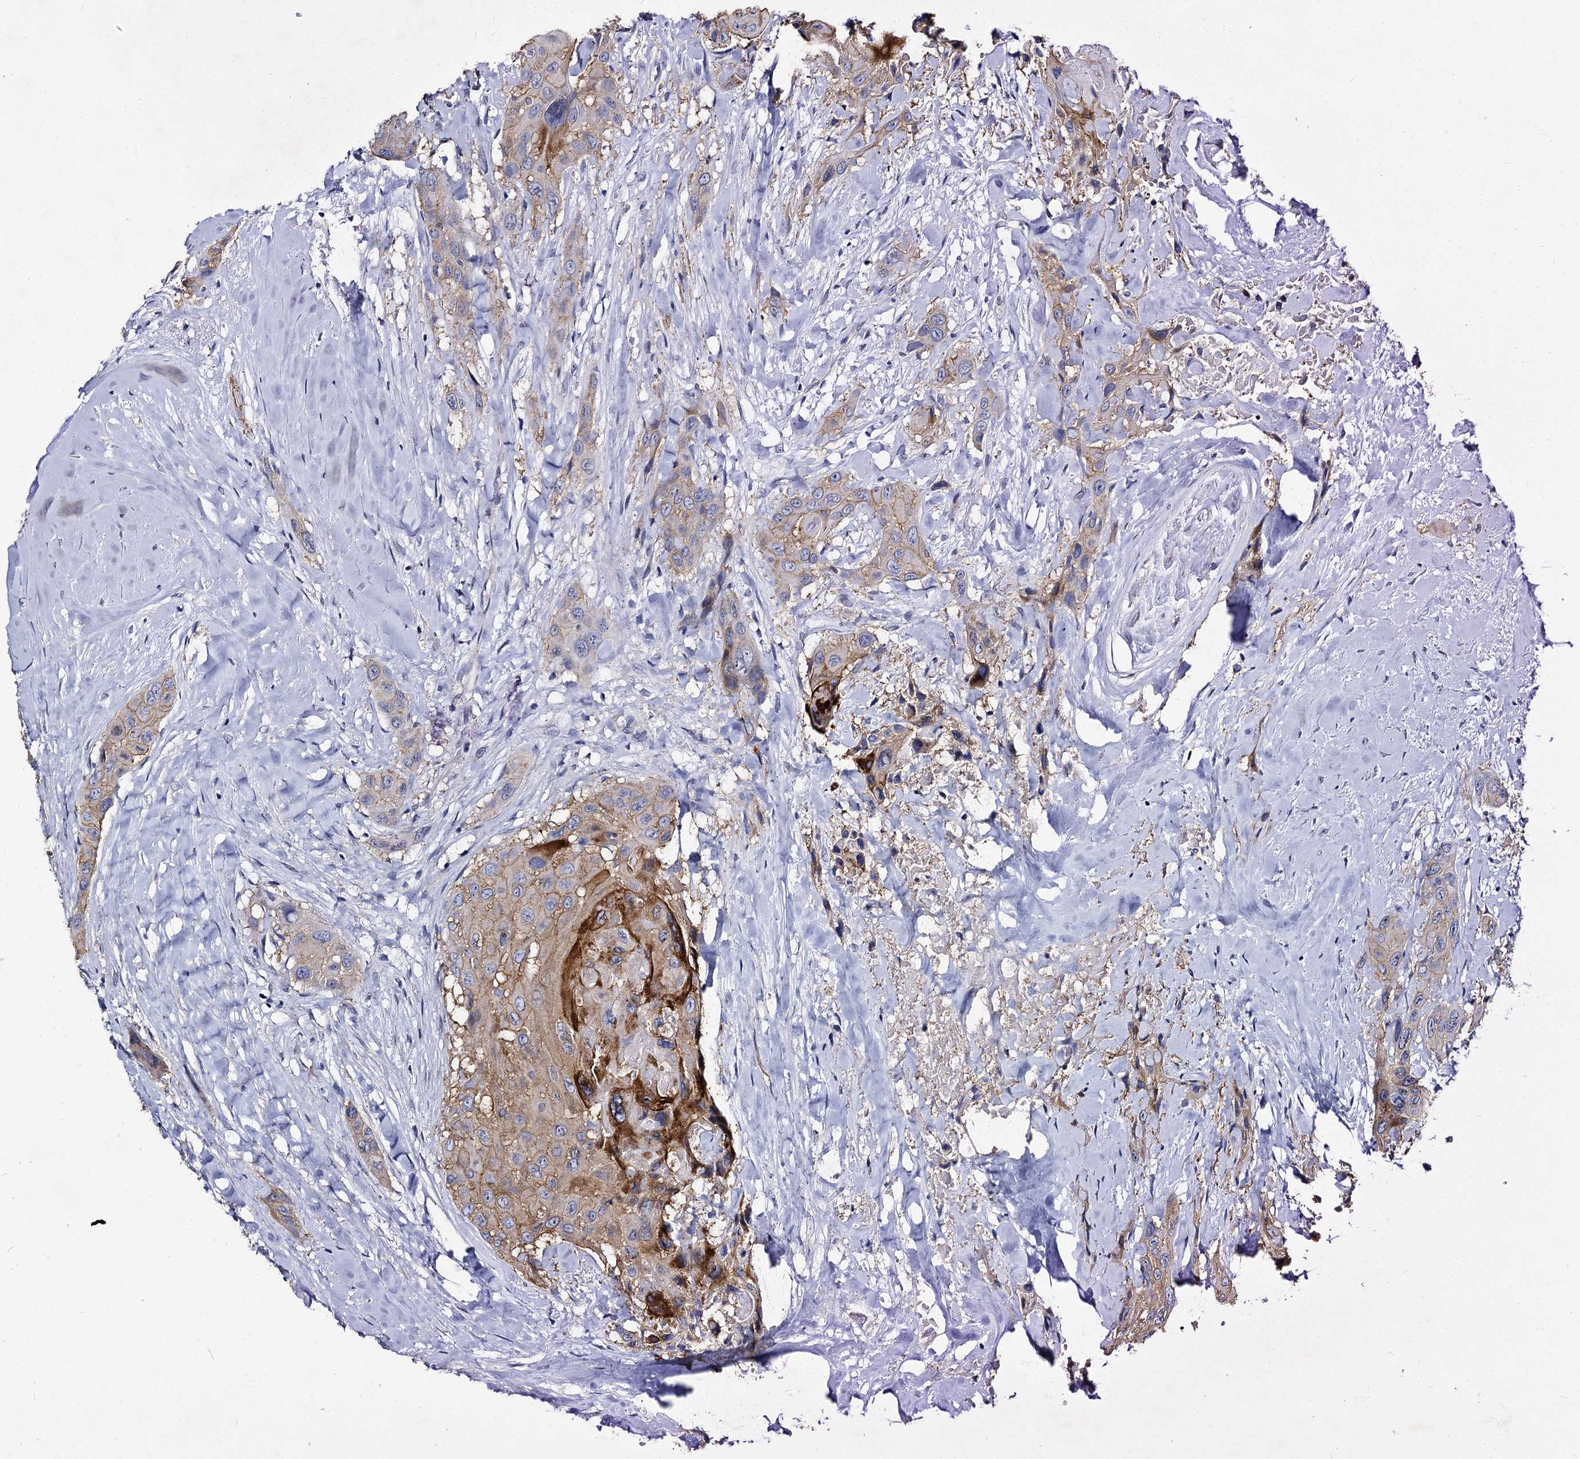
{"staining": {"intensity": "weak", "quantity": "25%-75%", "location": "cytoplasmic/membranous"}, "tissue": "head and neck cancer", "cell_type": "Tumor cells", "image_type": "cancer", "snomed": [{"axis": "morphology", "description": "Squamous cell carcinoma, NOS"}, {"axis": "topography", "description": "Head-Neck"}], "caption": "This is a micrograph of immunohistochemistry (IHC) staining of head and neck squamous cell carcinoma, which shows weak expression in the cytoplasmic/membranous of tumor cells.", "gene": "CBFB", "patient": {"sex": "male", "age": 81}}